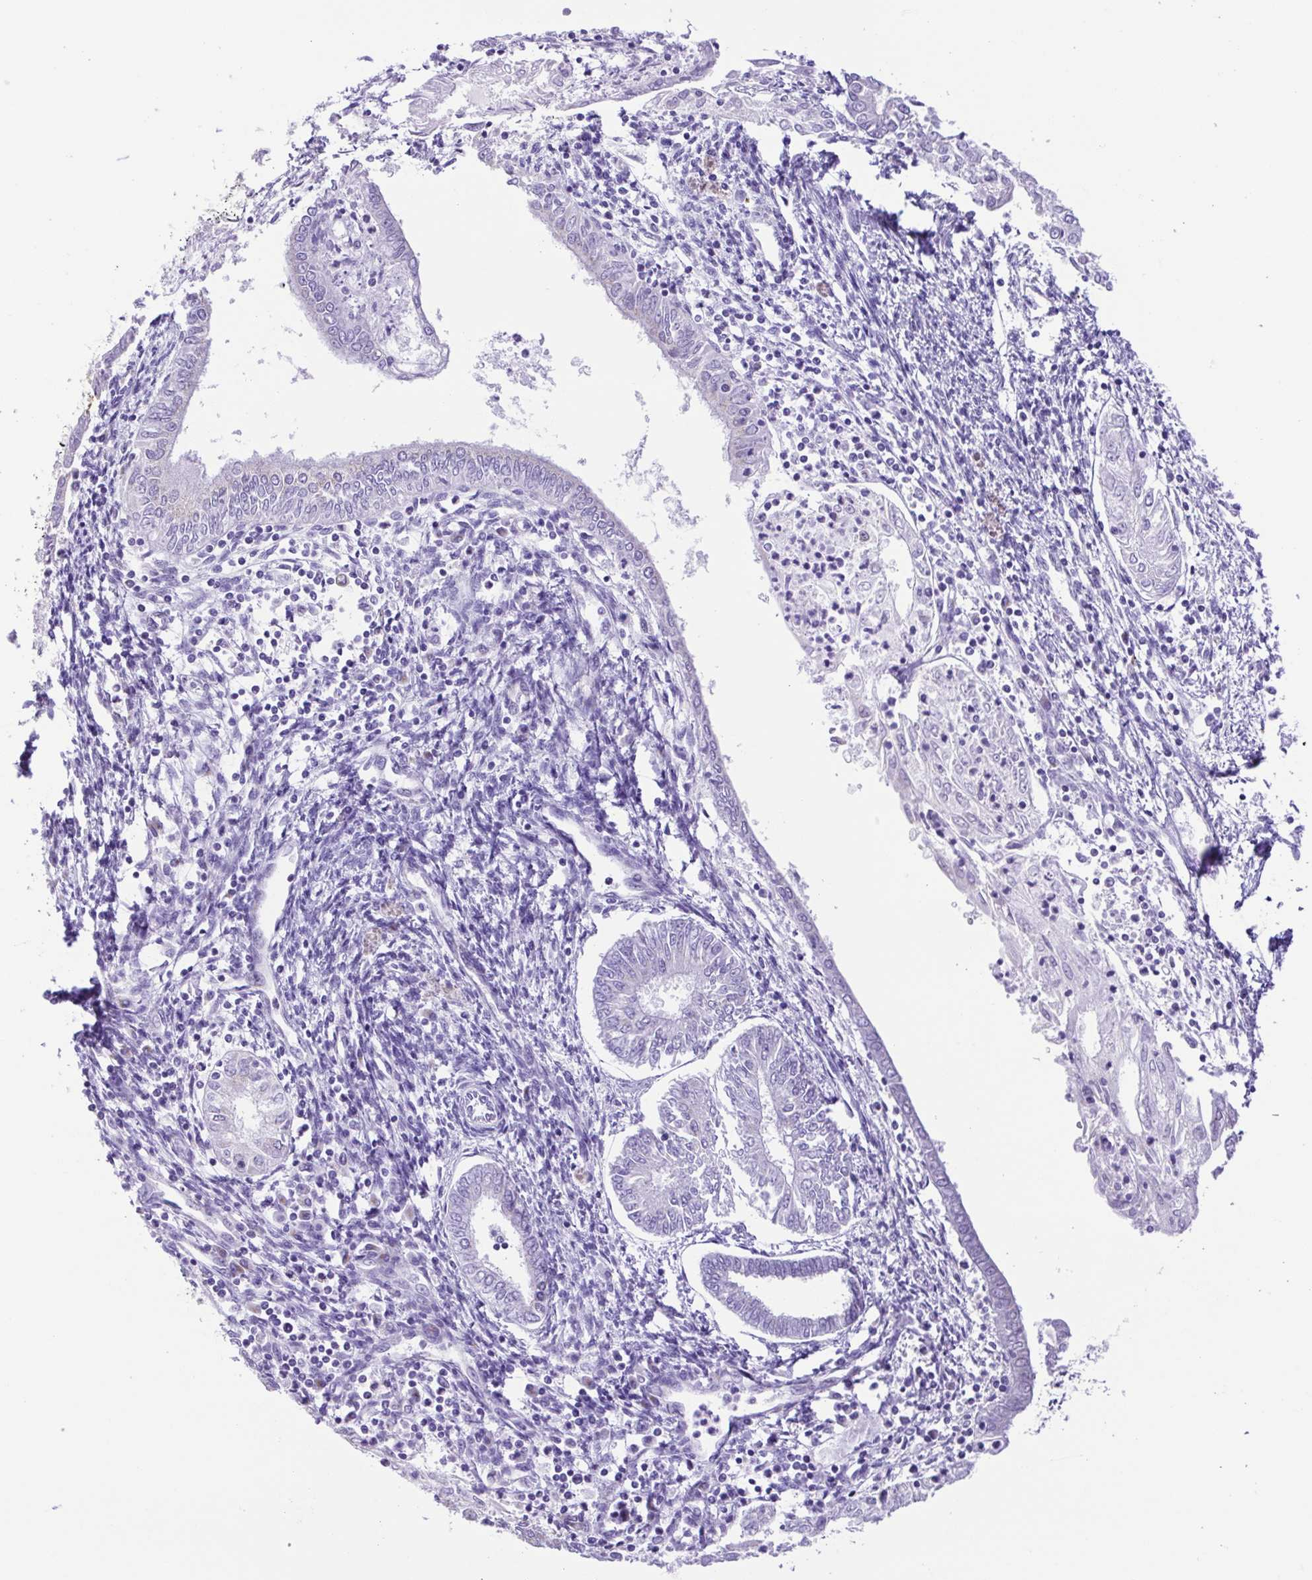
{"staining": {"intensity": "negative", "quantity": "none", "location": "none"}, "tissue": "endometrial cancer", "cell_type": "Tumor cells", "image_type": "cancer", "snomed": [{"axis": "morphology", "description": "Adenocarcinoma, NOS"}, {"axis": "topography", "description": "Endometrium"}], "caption": "Tumor cells are negative for protein expression in human endometrial cancer (adenocarcinoma).", "gene": "TGM3", "patient": {"sex": "female", "age": 68}}